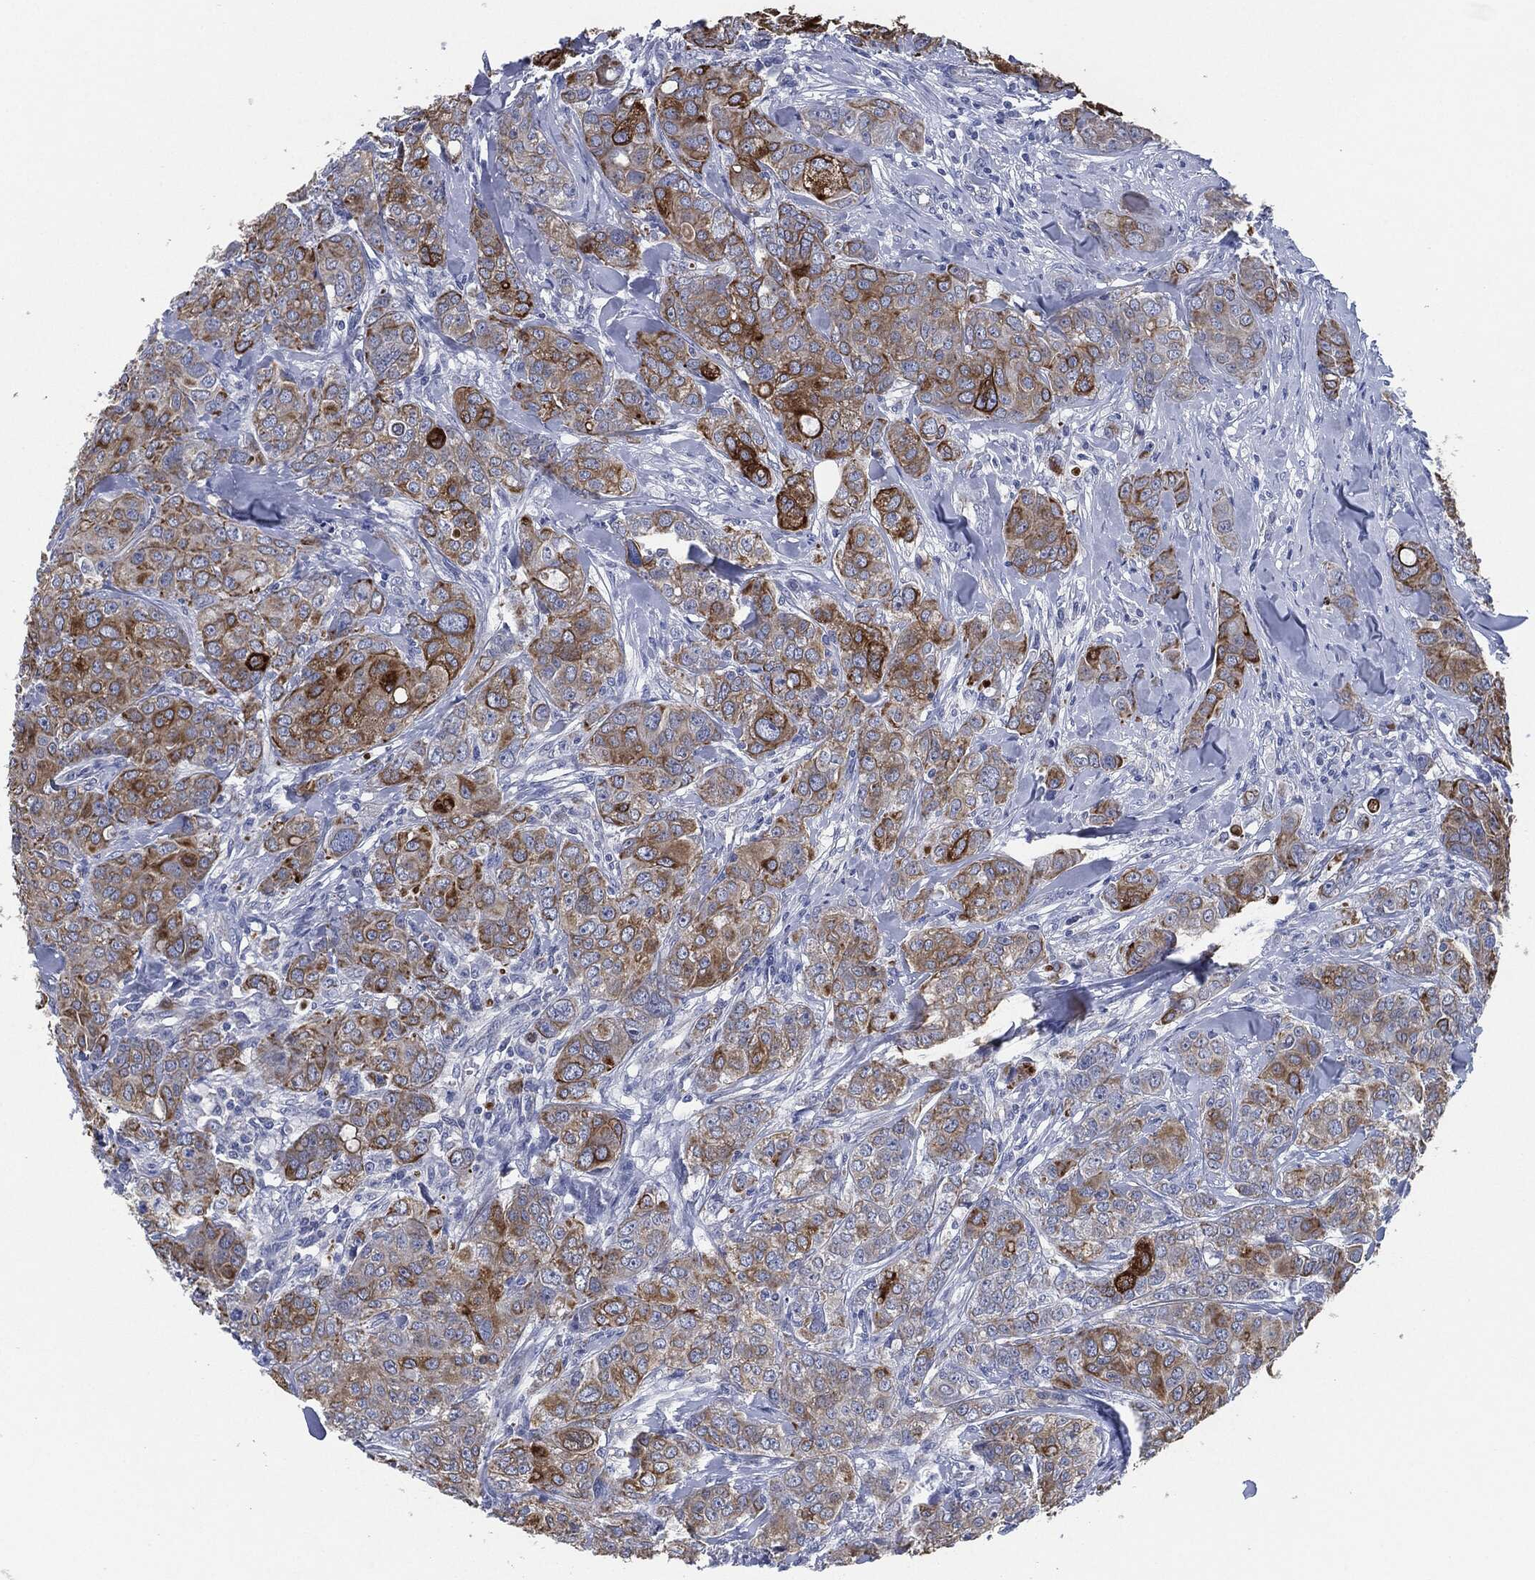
{"staining": {"intensity": "moderate", "quantity": ">75%", "location": "cytoplasmic/membranous"}, "tissue": "breast cancer", "cell_type": "Tumor cells", "image_type": "cancer", "snomed": [{"axis": "morphology", "description": "Duct carcinoma"}, {"axis": "topography", "description": "Breast"}], "caption": "DAB immunohistochemical staining of breast invasive ductal carcinoma reveals moderate cytoplasmic/membranous protein staining in approximately >75% of tumor cells.", "gene": "SHROOM2", "patient": {"sex": "female", "age": 43}}